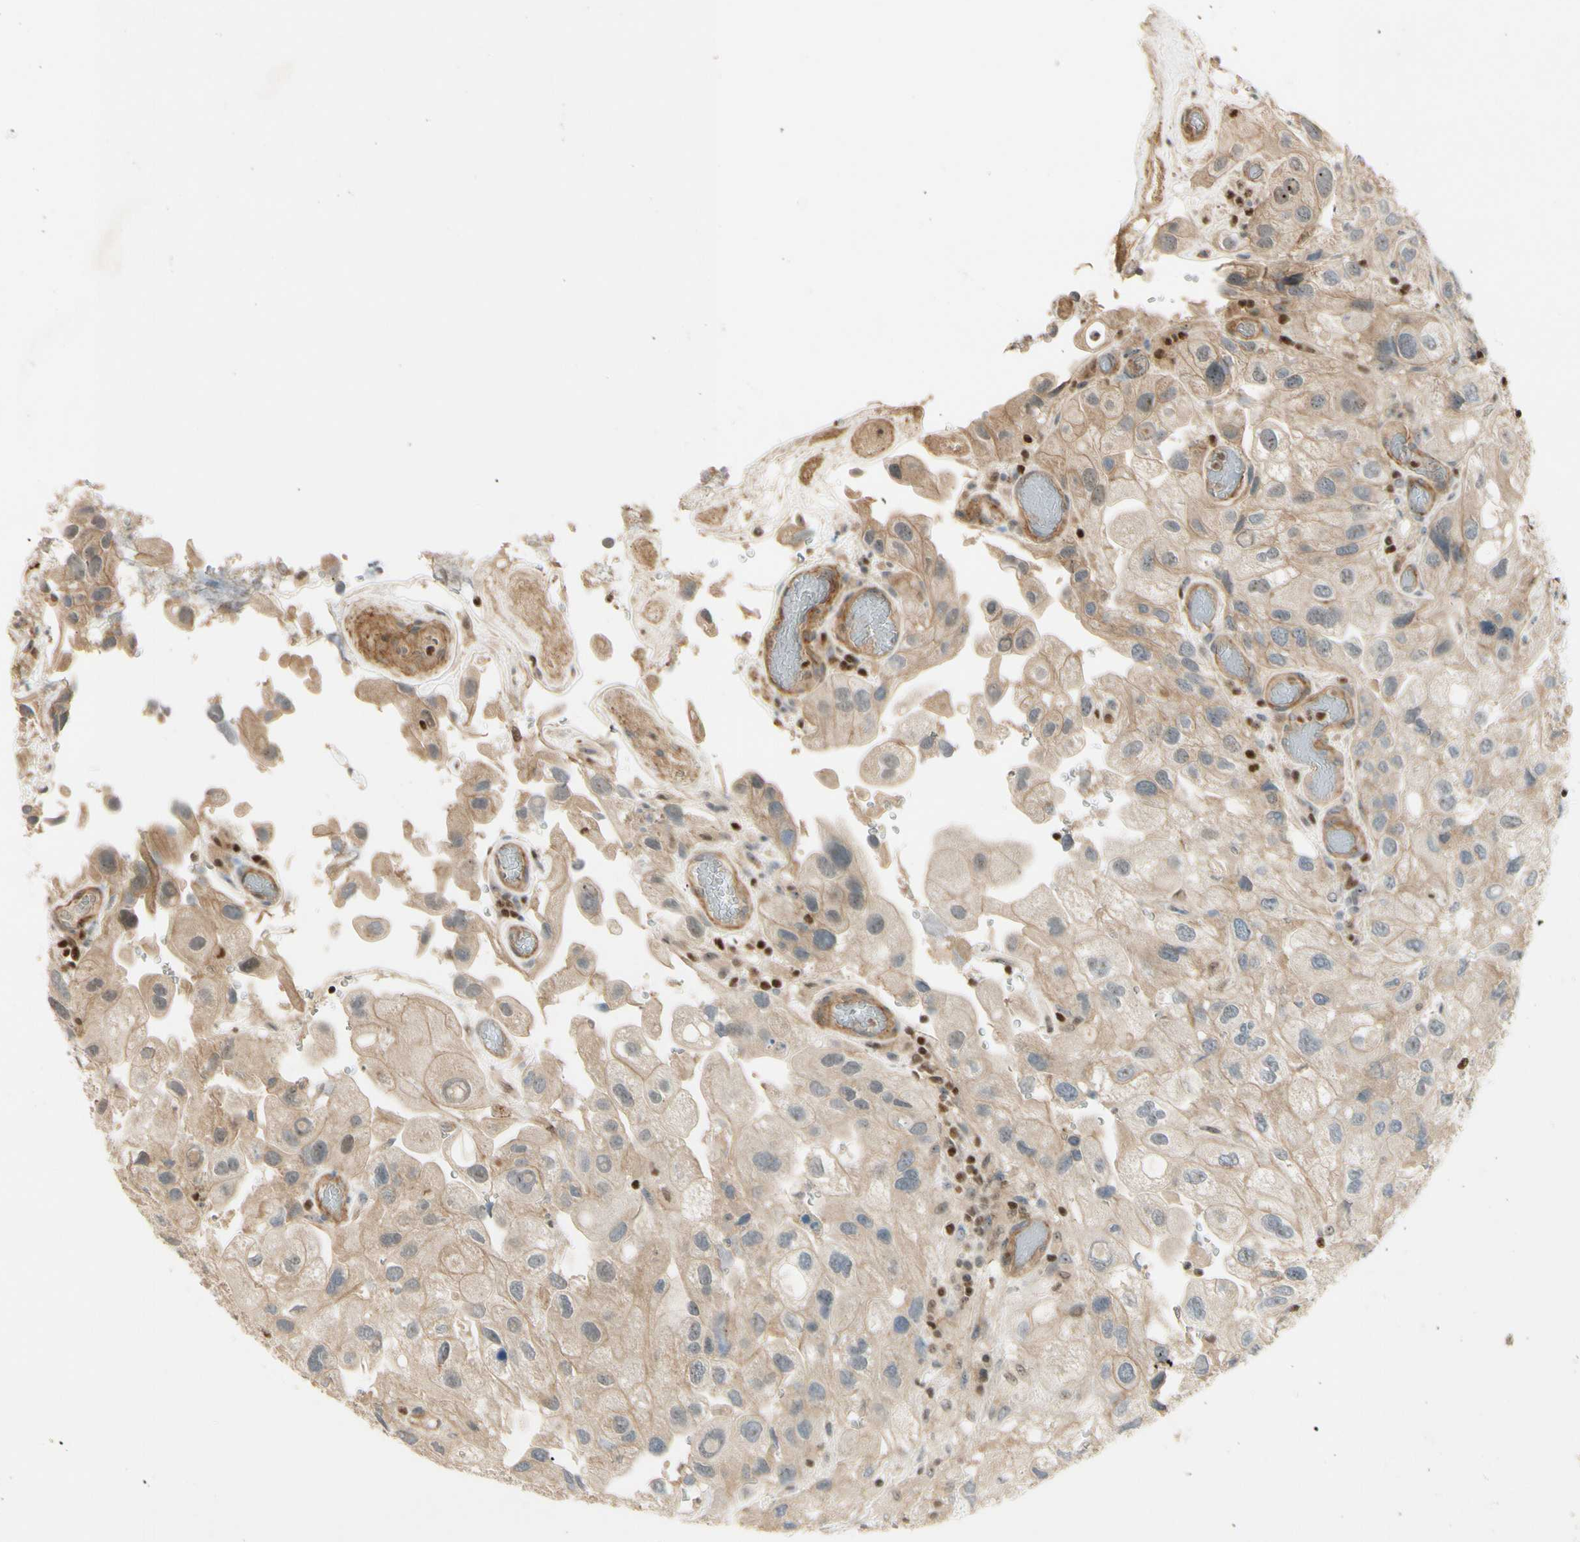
{"staining": {"intensity": "weak", "quantity": ">75%", "location": "cytoplasmic/membranous"}, "tissue": "urothelial cancer", "cell_type": "Tumor cells", "image_type": "cancer", "snomed": [{"axis": "morphology", "description": "Urothelial carcinoma, High grade"}, {"axis": "topography", "description": "Urinary bladder"}], "caption": "Protein analysis of urothelial cancer tissue reveals weak cytoplasmic/membranous expression in about >75% of tumor cells. Immunohistochemistry (ihc) stains the protein in brown and the nuclei are stained blue.", "gene": "NFYA", "patient": {"sex": "female", "age": 64}}